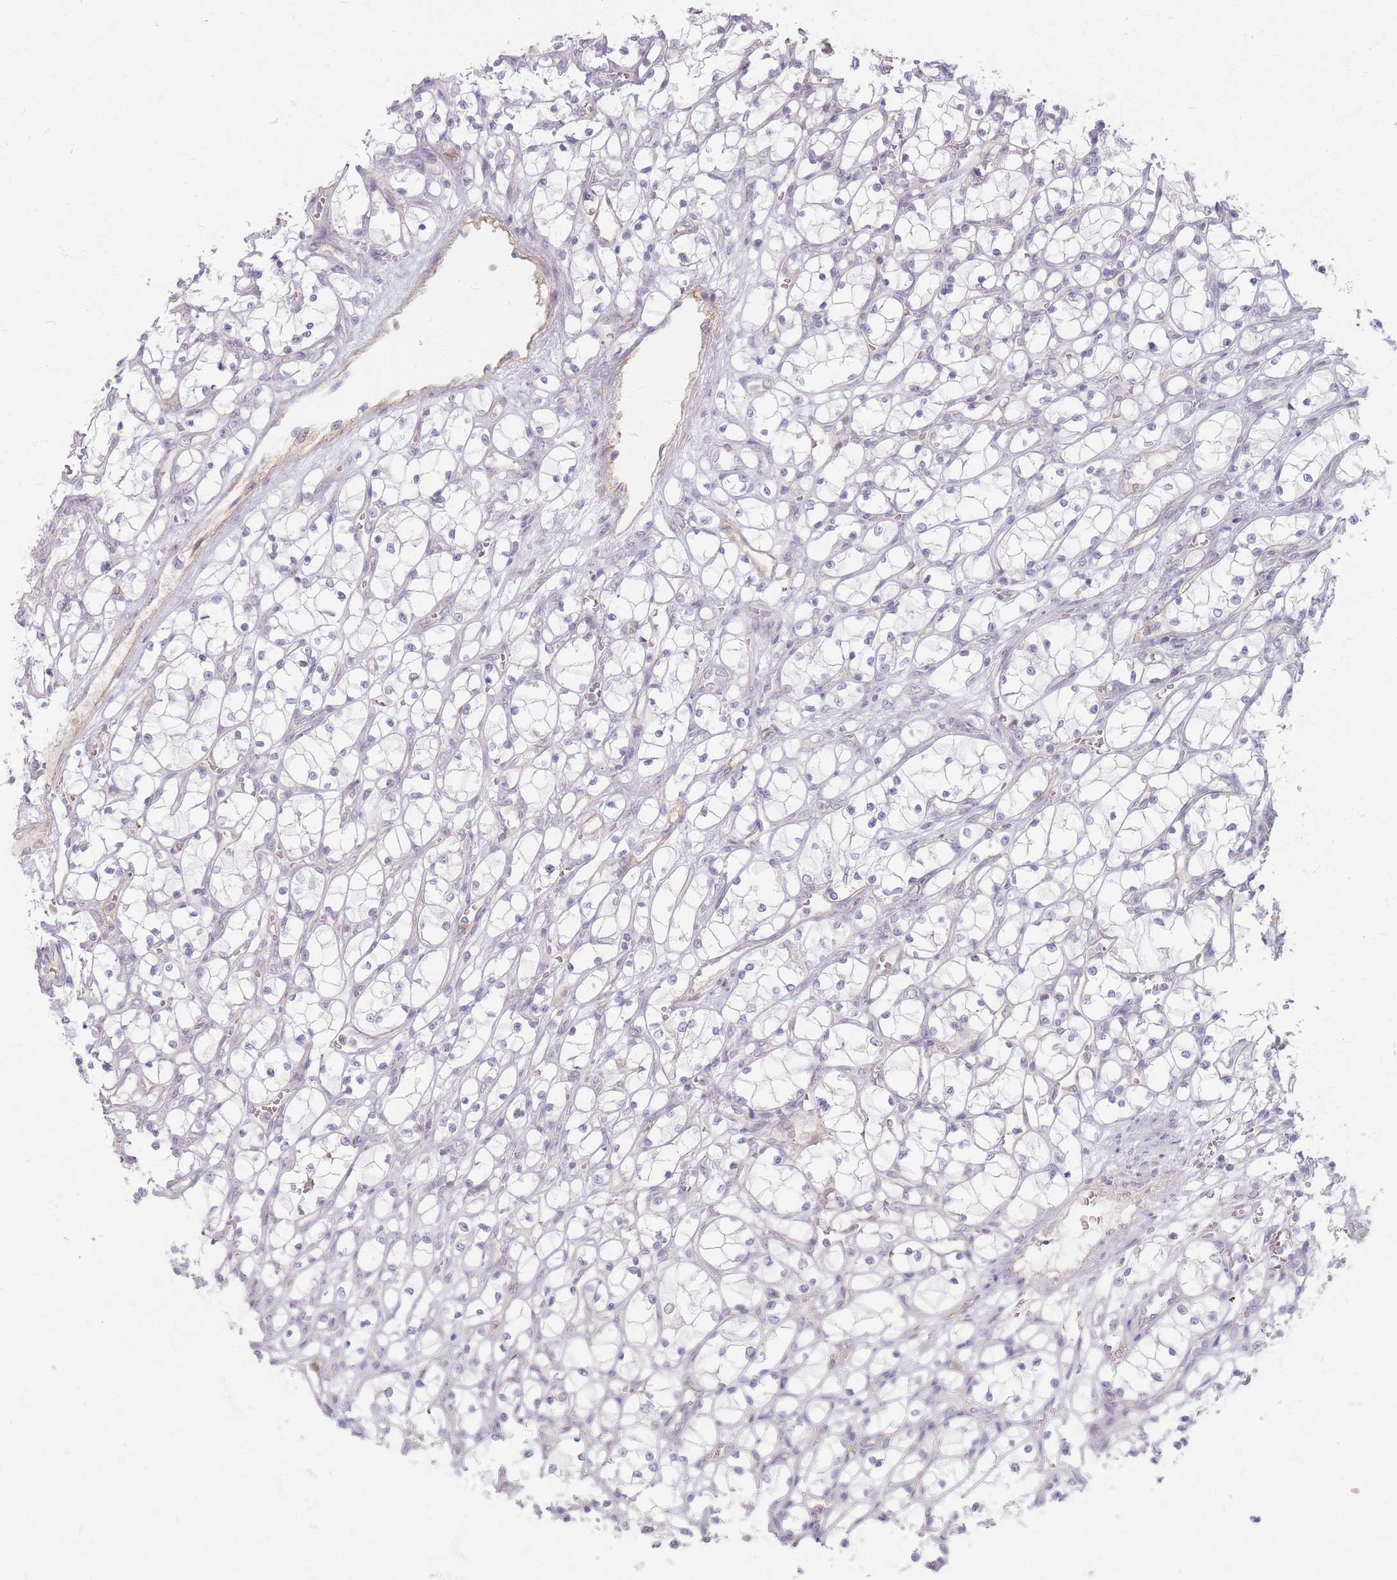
{"staining": {"intensity": "negative", "quantity": "none", "location": "none"}, "tissue": "renal cancer", "cell_type": "Tumor cells", "image_type": "cancer", "snomed": [{"axis": "morphology", "description": "Adenocarcinoma, NOS"}, {"axis": "topography", "description": "Kidney"}], "caption": "IHC photomicrograph of neoplastic tissue: renal cancer stained with DAB (3,3'-diaminobenzidine) exhibits no significant protein staining in tumor cells. (Immunohistochemistry (ihc), brightfield microscopy, high magnification).", "gene": "CHCHD7", "patient": {"sex": "female", "age": 69}}